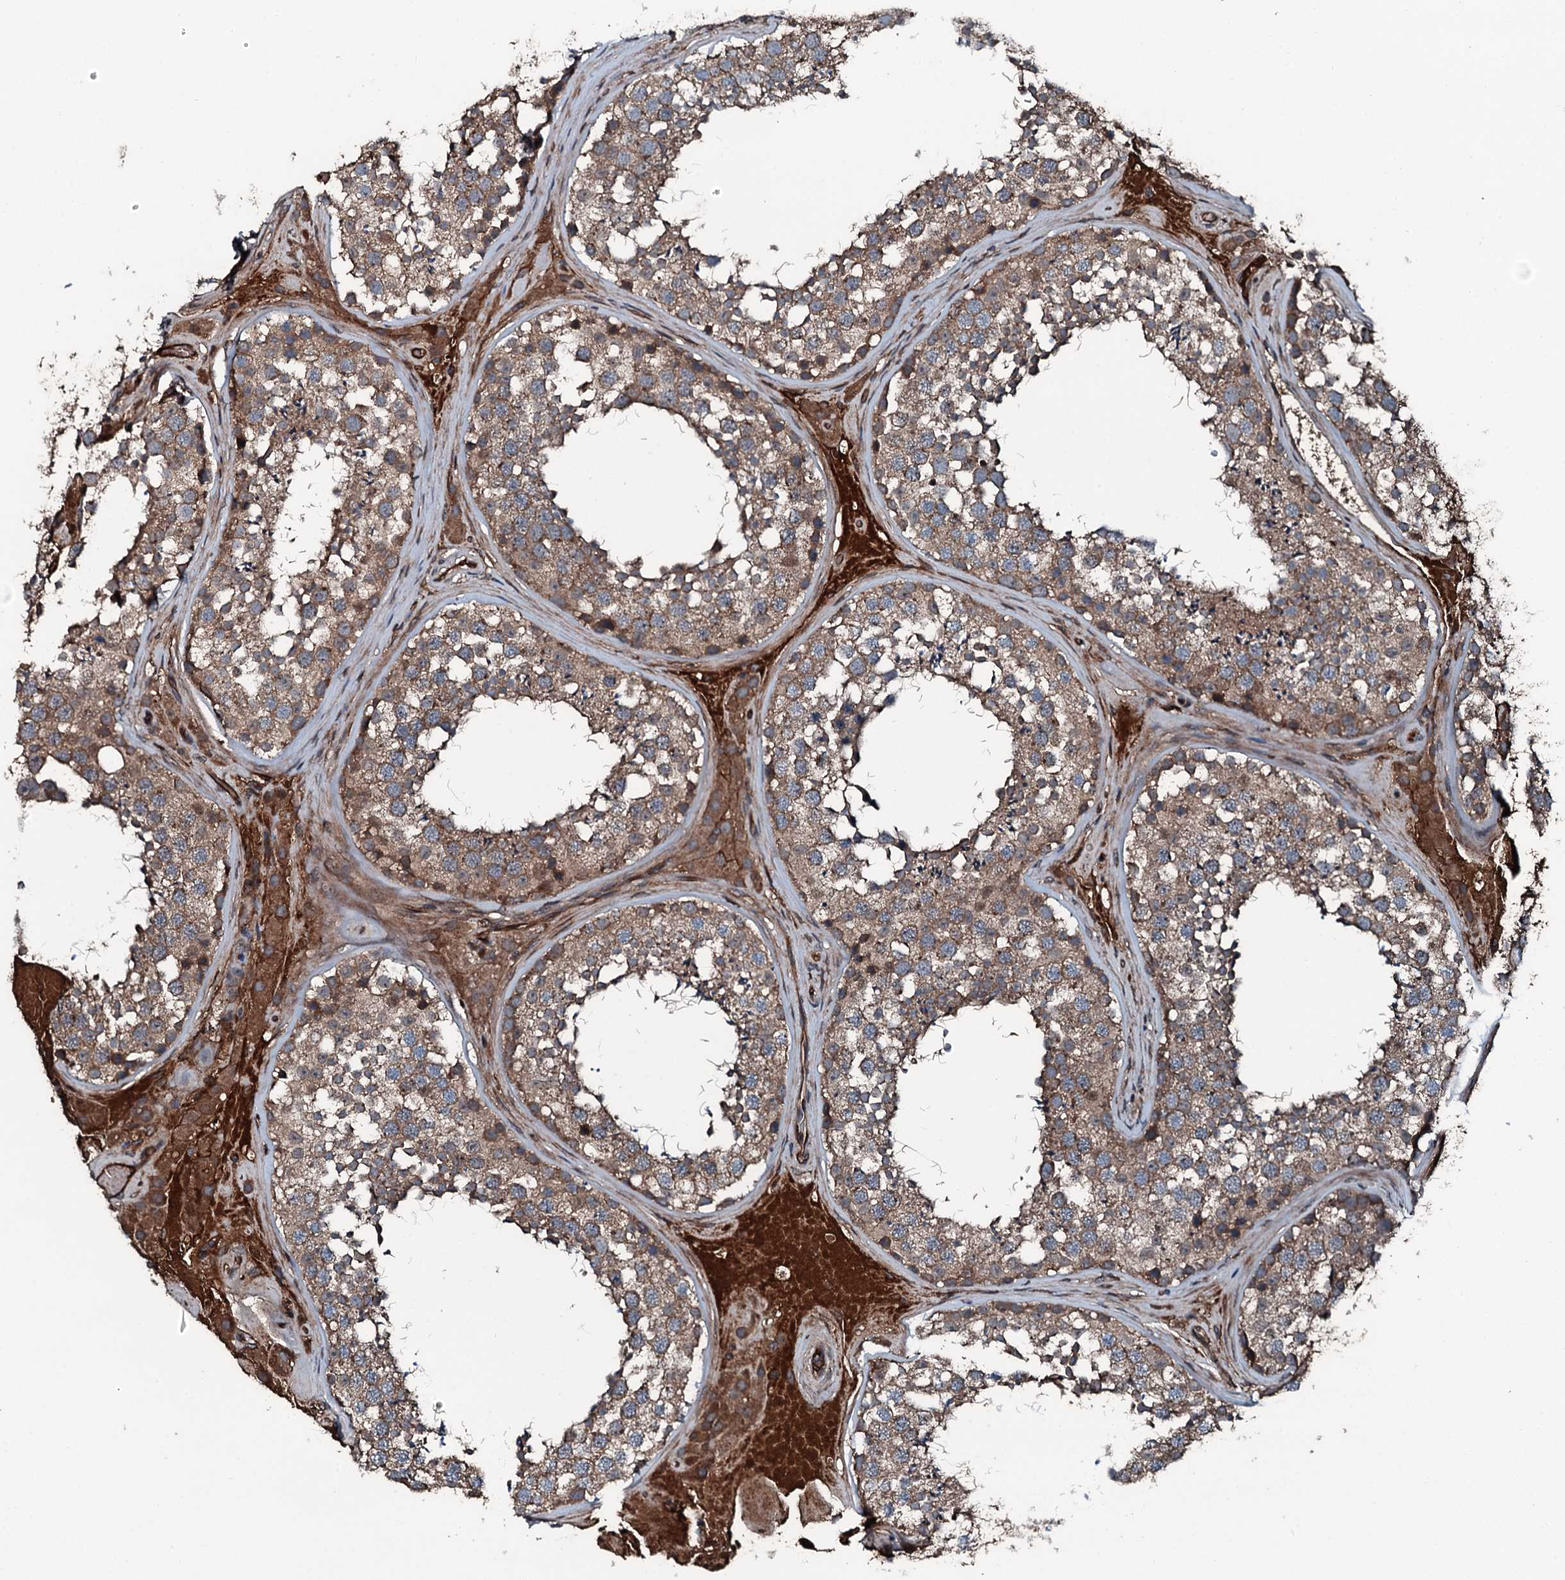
{"staining": {"intensity": "moderate", "quantity": ">75%", "location": "cytoplasmic/membranous"}, "tissue": "testis", "cell_type": "Cells in seminiferous ducts", "image_type": "normal", "snomed": [{"axis": "morphology", "description": "Normal tissue, NOS"}, {"axis": "topography", "description": "Testis"}], "caption": "The immunohistochemical stain highlights moderate cytoplasmic/membranous expression in cells in seminiferous ducts of benign testis. (IHC, brightfield microscopy, high magnification).", "gene": "TRIM7", "patient": {"sex": "male", "age": 46}}